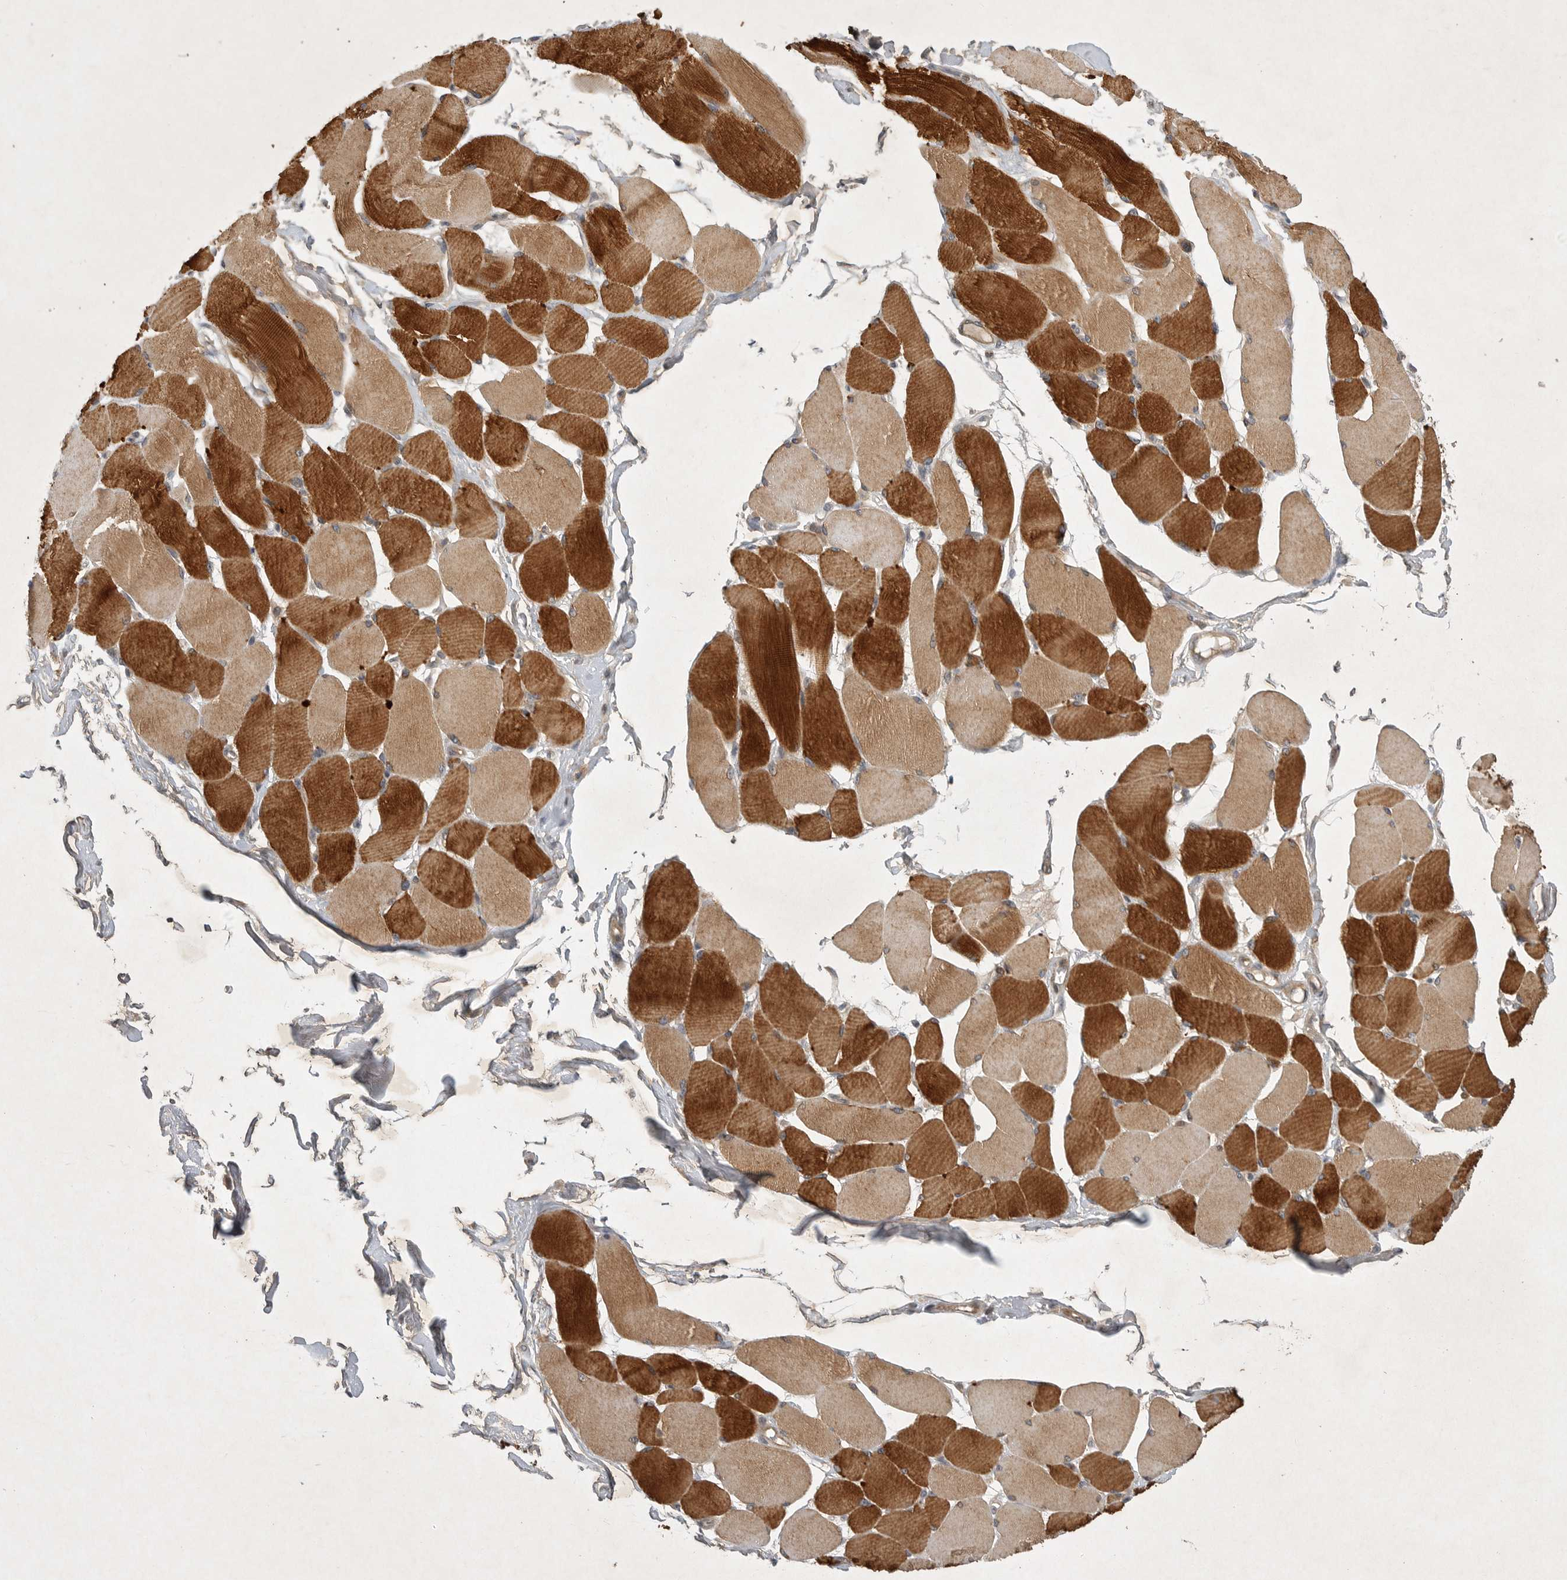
{"staining": {"intensity": "strong", "quantity": "25%-75%", "location": "cytoplasmic/membranous"}, "tissue": "skeletal muscle", "cell_type": "Myocytes", "image_type": "normal", "snomed": [{"axis": "morphology", "description": "Normal tissue, NOS"}, {"axis": "topography", "description": "Skin"}, {"axis": "topography", "description": "Skeletal muscle"}], "caption": "Immunohistochemical staining of unremarkable human skeletal muscle exhibits strong cytoplasmic/membranous protein expression in approximately 25%-75% of myocytes.", "gene": "UBE3D", "patient": {"sex": "male", "age": 83}}